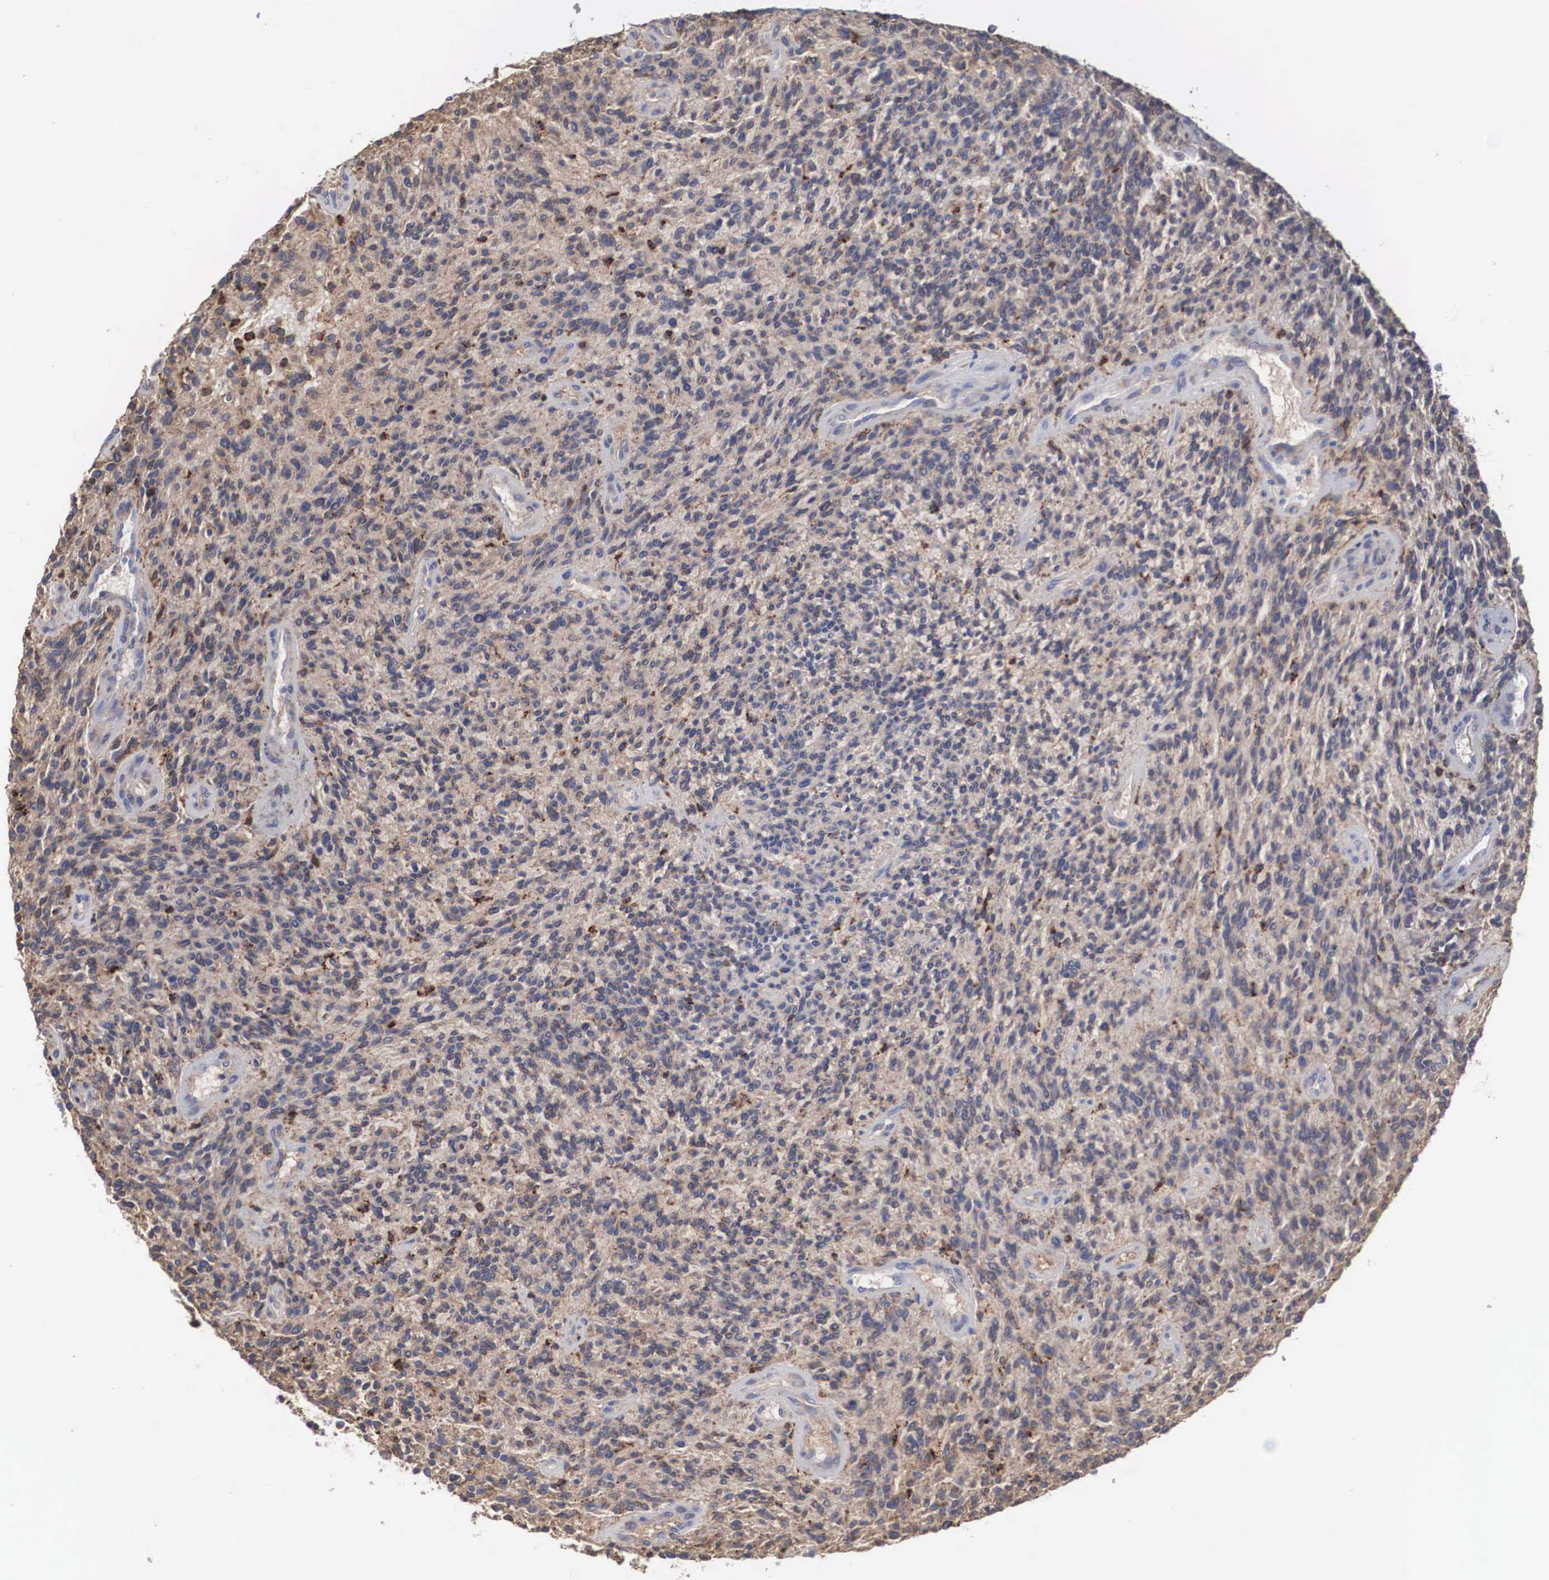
{"staining": {"intensity": "moderate", "quantity": "25%-75%", "location": "cytoplasmic/membranous"}, "tissue": "glioma", "cell_type": "Tumor cells", "image_type": "cancer", "snomed": [{"axis": "morphology", "description": "Glioma, malignant, High grade"}, {"axis": "topography", "description": "Brain"}], "caption": "Protein analysis of glioma tissue shows moderate cytoplasmic/membranous expression in approximately 25%-75% of tumor cells. (Stains: DAB (3,3'-diaminobenzidine) in brown, nuclei in blue, Microscopy: brightfield microscopy at high magnification).", "gene": "LGALS3BP", "patient": {"sex": "female", "age": 13}}